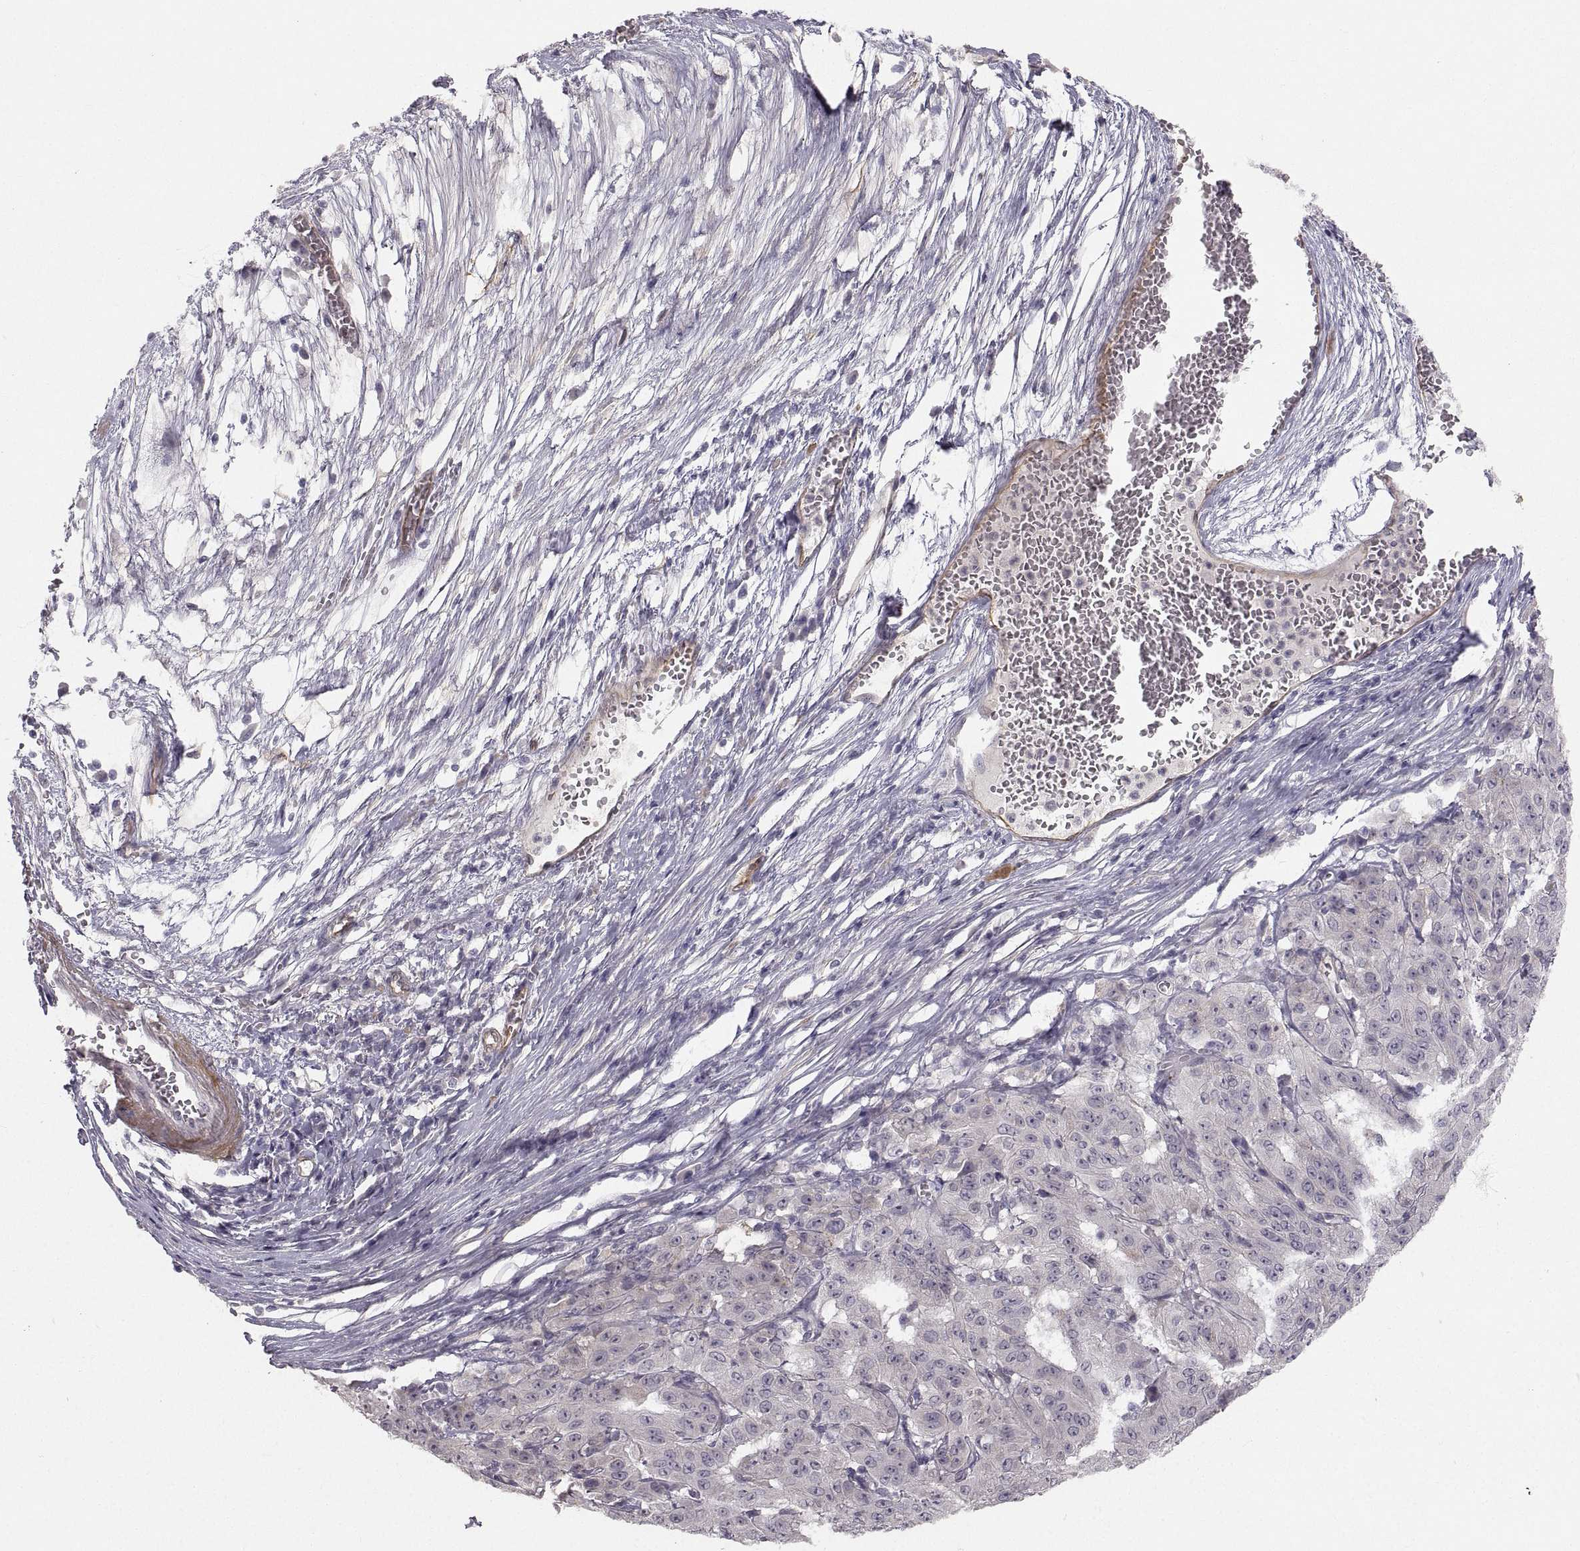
{"staining": {"intensity": "negative", "quantity": "none", "location": "none"}, "tissue": "pancreatic cancer", "cell_type": "Tumor cells", "image_type": "cancer", "snomed": [{"axis": "morphology", "description": "Adenocarcinoma, NOS"}, {"axis": "topography", "description": "Pancreas"}], "caption": "This is an immunohistochemistry (IHC) image of adenocarcinoma (pancreatic). There is no staining in tumor cells.", "gene": "PGM5", "patient": {"sex": "male", "age": 63}}